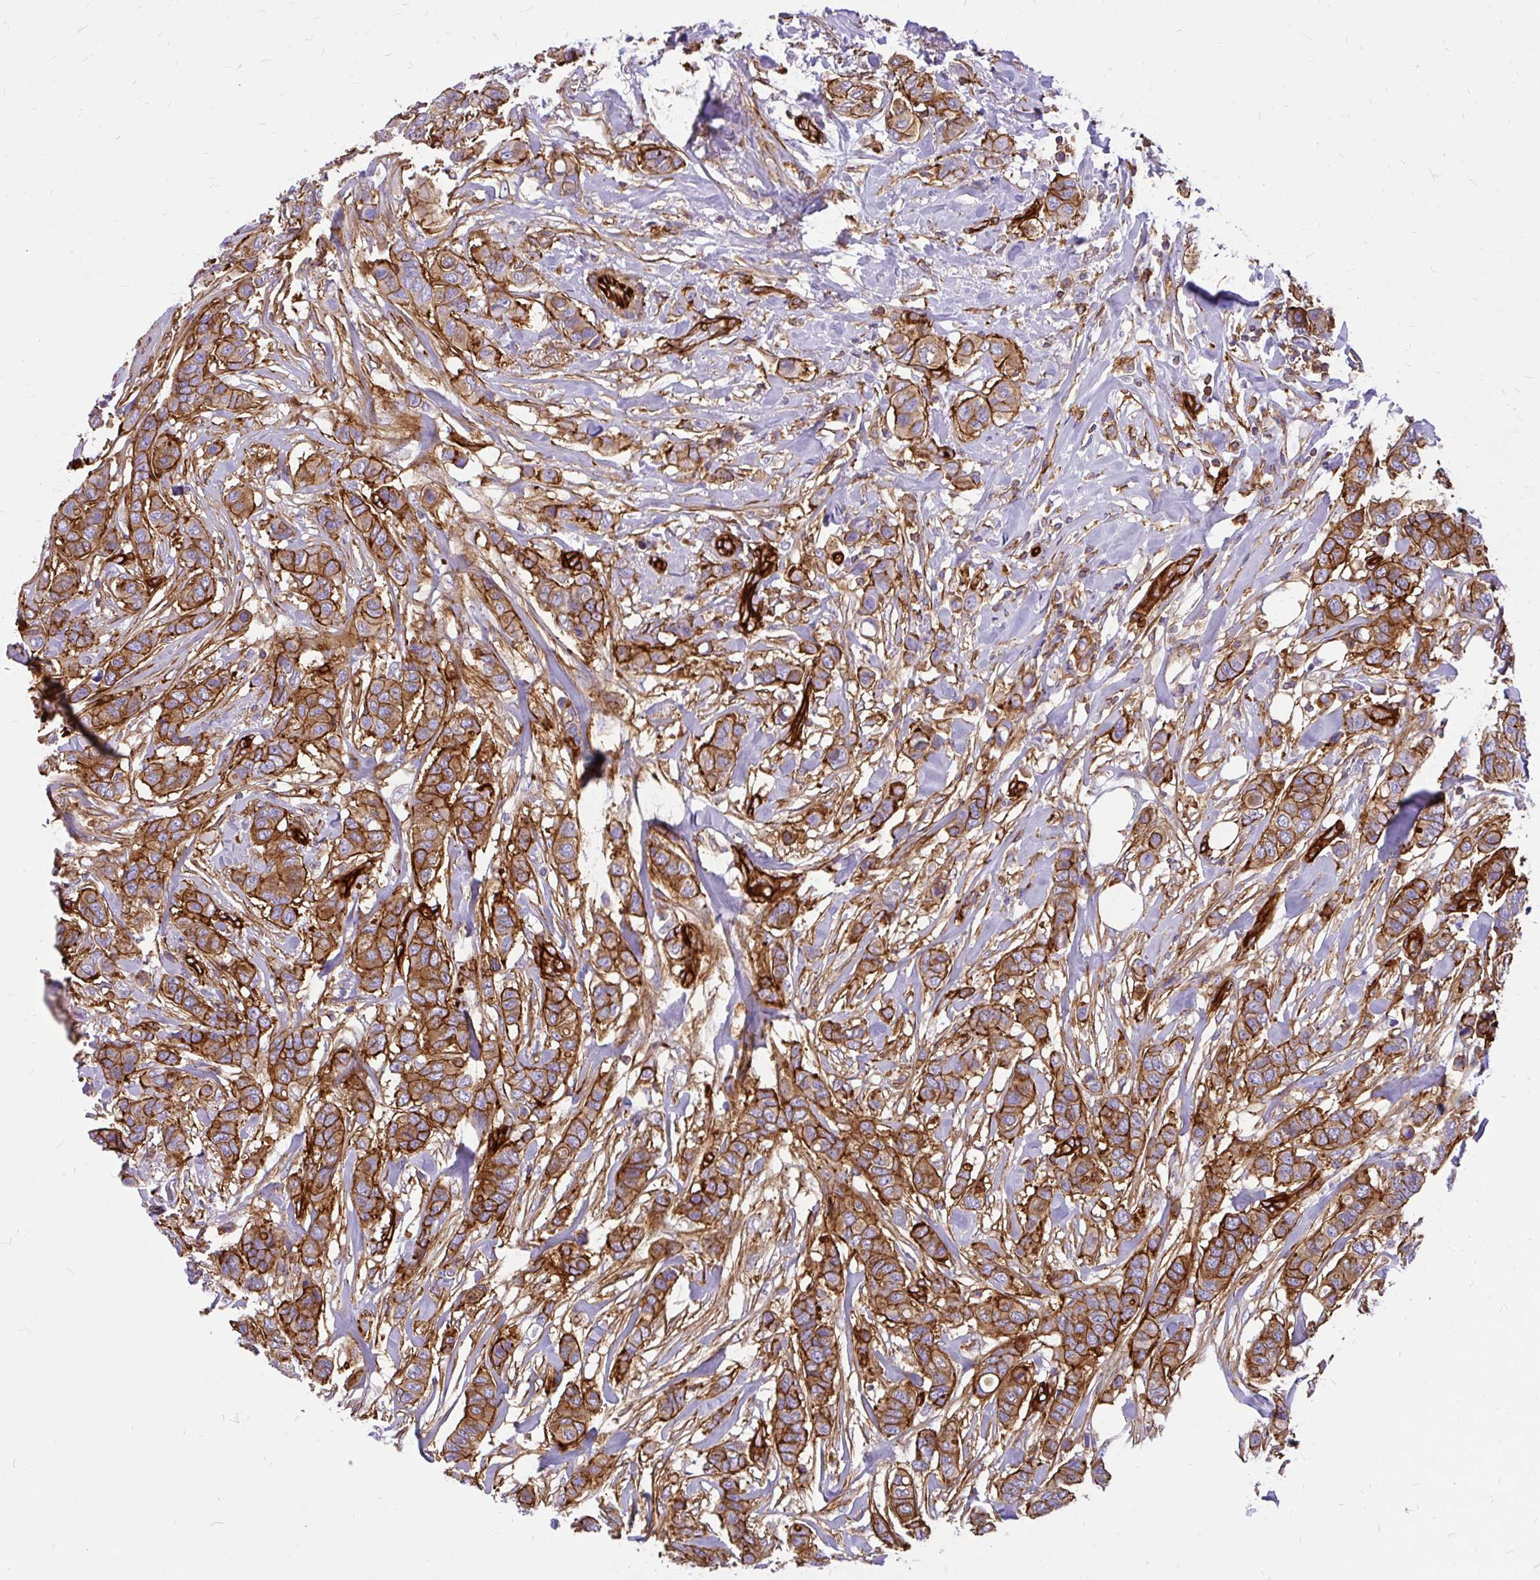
{"staining": {"intensity": "moderate", "quantity": ">75%", "location": "cytoplasmic/membranous"}, "tissue": "breast cancer", "cell_type": "Tumor cells", "image_type": "cancer", "snomed": [{"axis": "morphology", "description": "Lobular carcinoma"}, {"axis": "topography", "description": "Breast"}], "caption": "The image reveals immunohistochemical staining of lobular carcinoma (breast). There is moderate cytoplasmic/membranous positivity is seen in about >75% of tumor cells.", "gene": "MAP1LC3B", "patient": {"sex": "female", "age": 51}}